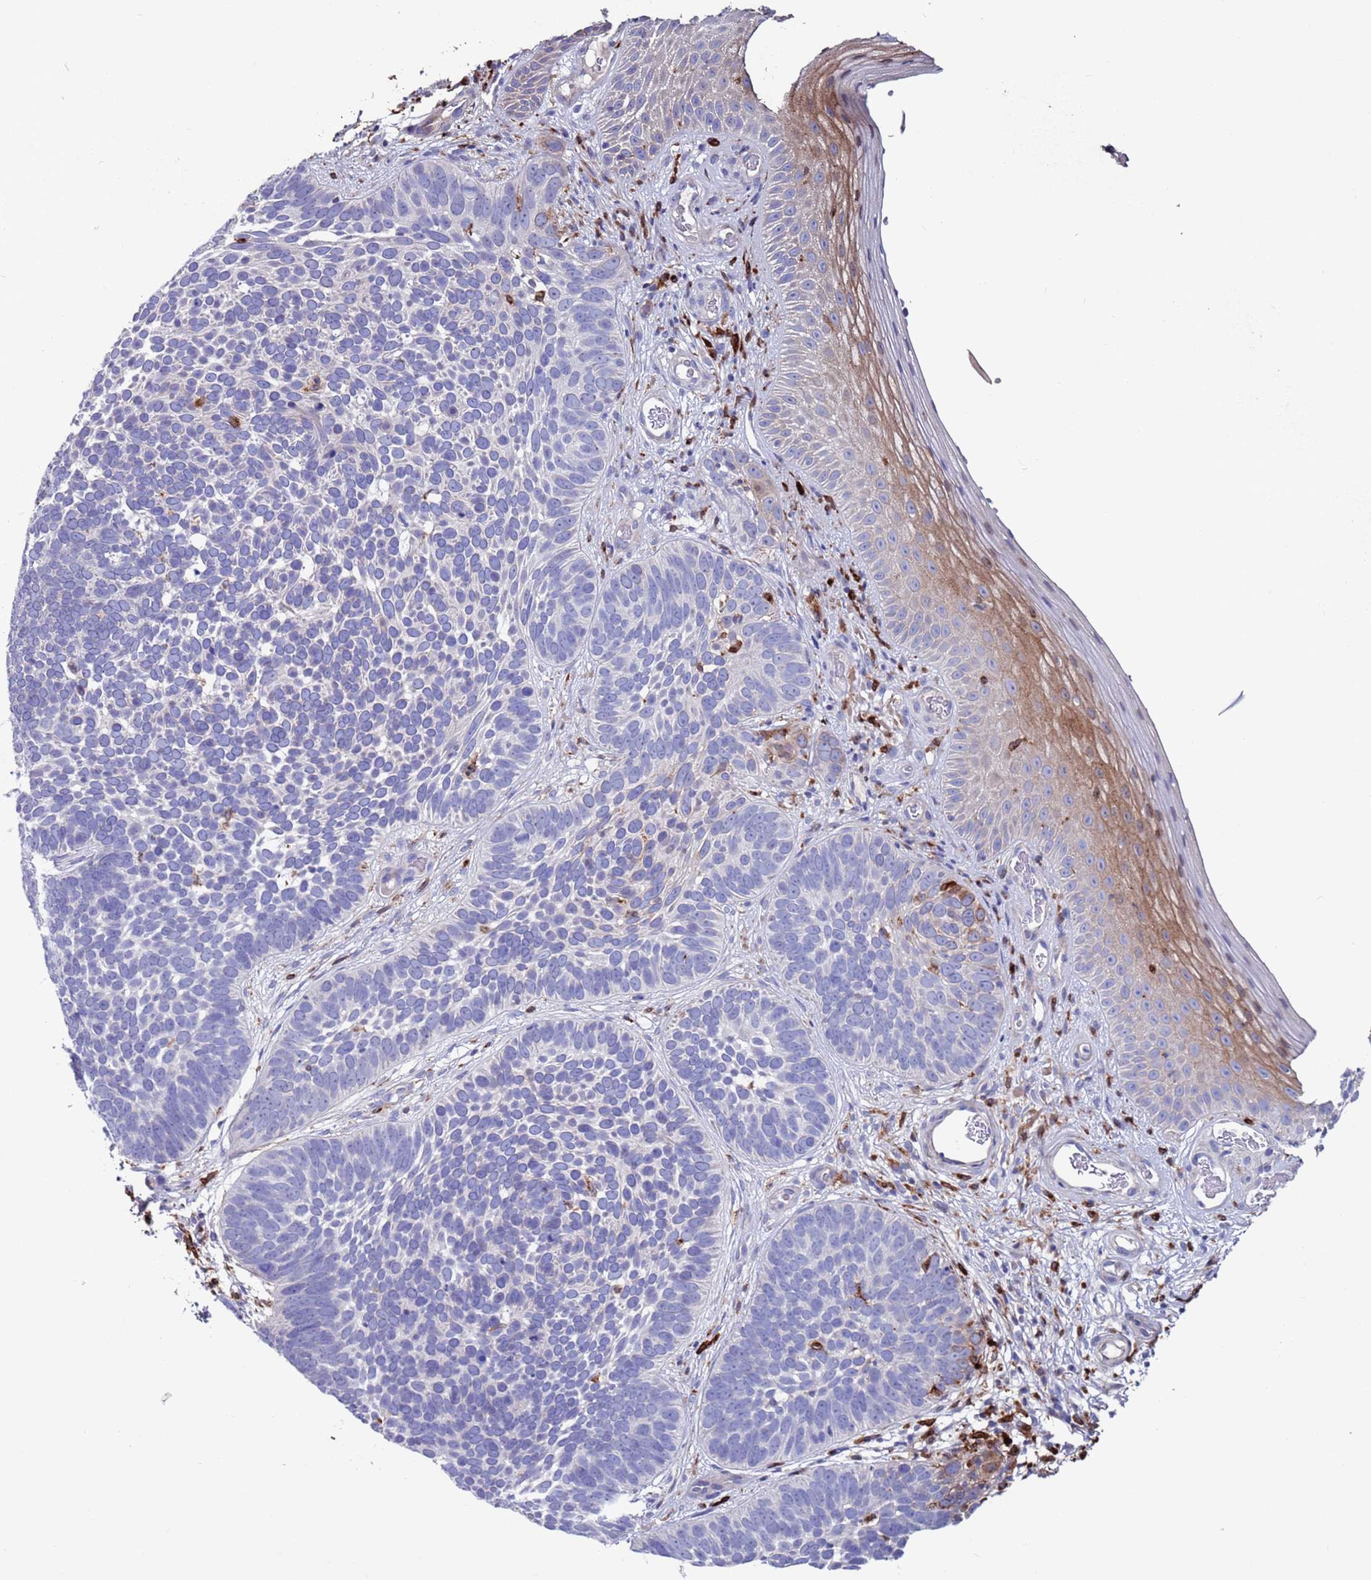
{"staining": {"intensity": "negative", "quantity": "none", "location": "none"}, "tissue": "skin cancer", "cell_type": "Tumor cells", "image_type": "cancer", "snomed": [{"axis": "morphology", "description": "Basal cell carcinoma"}, {"axis": "topography", "description": "Skin"}], "caption": "This image is of skin cancer stained with immunohistochemistry (IHC) to label a protein in brown with the nuclei are counter-stained blue. There is no staining in tumor cells.", "gene": "GREB1L", "patient": {"sex": "male", "age": 89}}